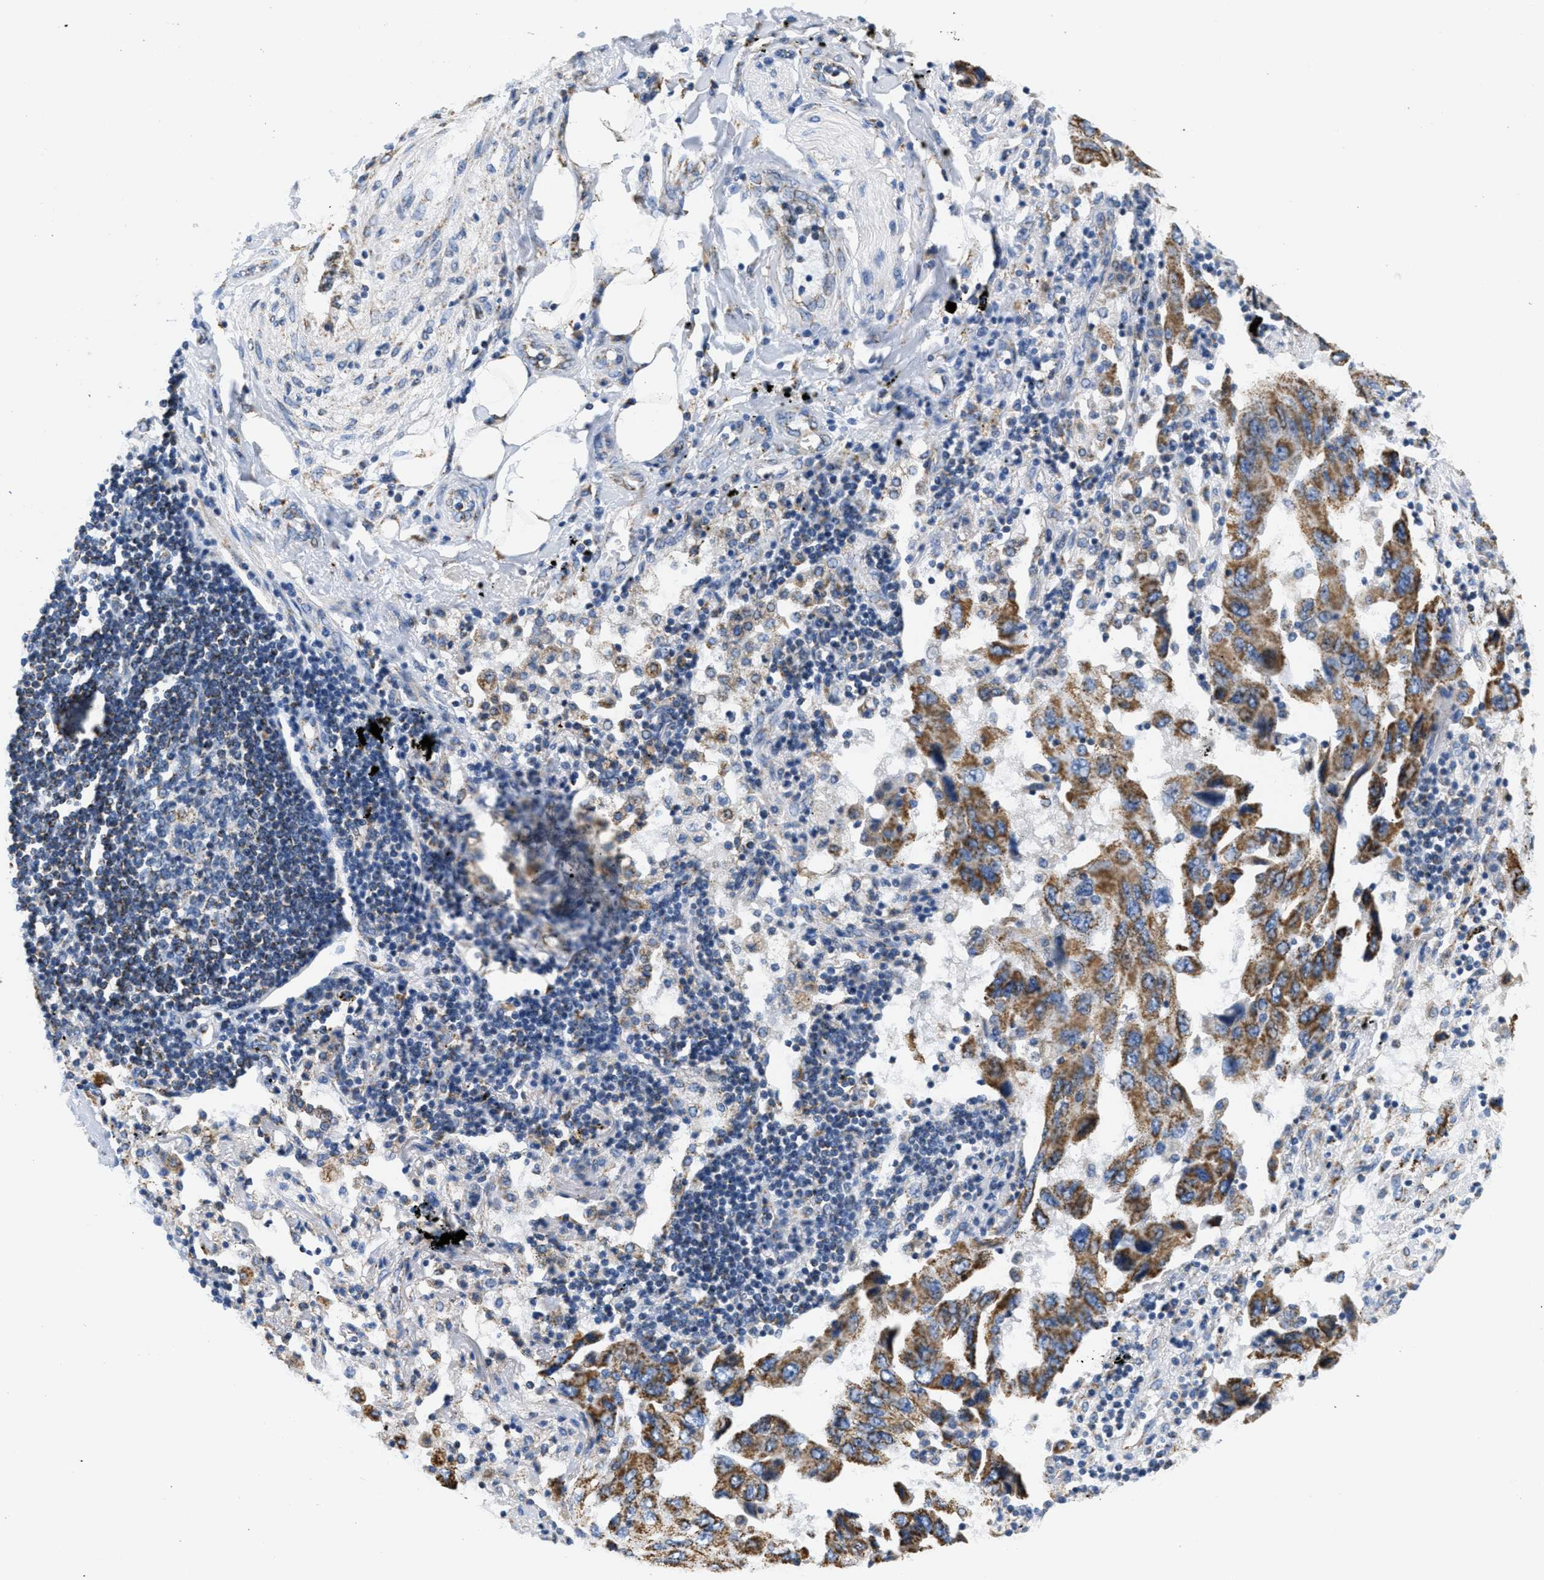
{"staining": {"intensity": "moderate", "quantity": ">75%", "location": "cytoplasmic/membranous"}, "tissue": "lung cancer", "cell_type": "Tumor cells", "image_type": "cancer", "snomed": [{"axis": "morphology", "description": "Adenocarcinoma, NOS"}, {"axis": "topography", "description": "Lung"}], "caption": "DAB immunohistochemical staining of lung cancer (adenocarcinoma) displays moderate cytoplasmic/membranous protein positivity in approximately >75% of tumor cells.", "gene": "KCNJ5", "patient": {"sex": "female", "age": 65}}